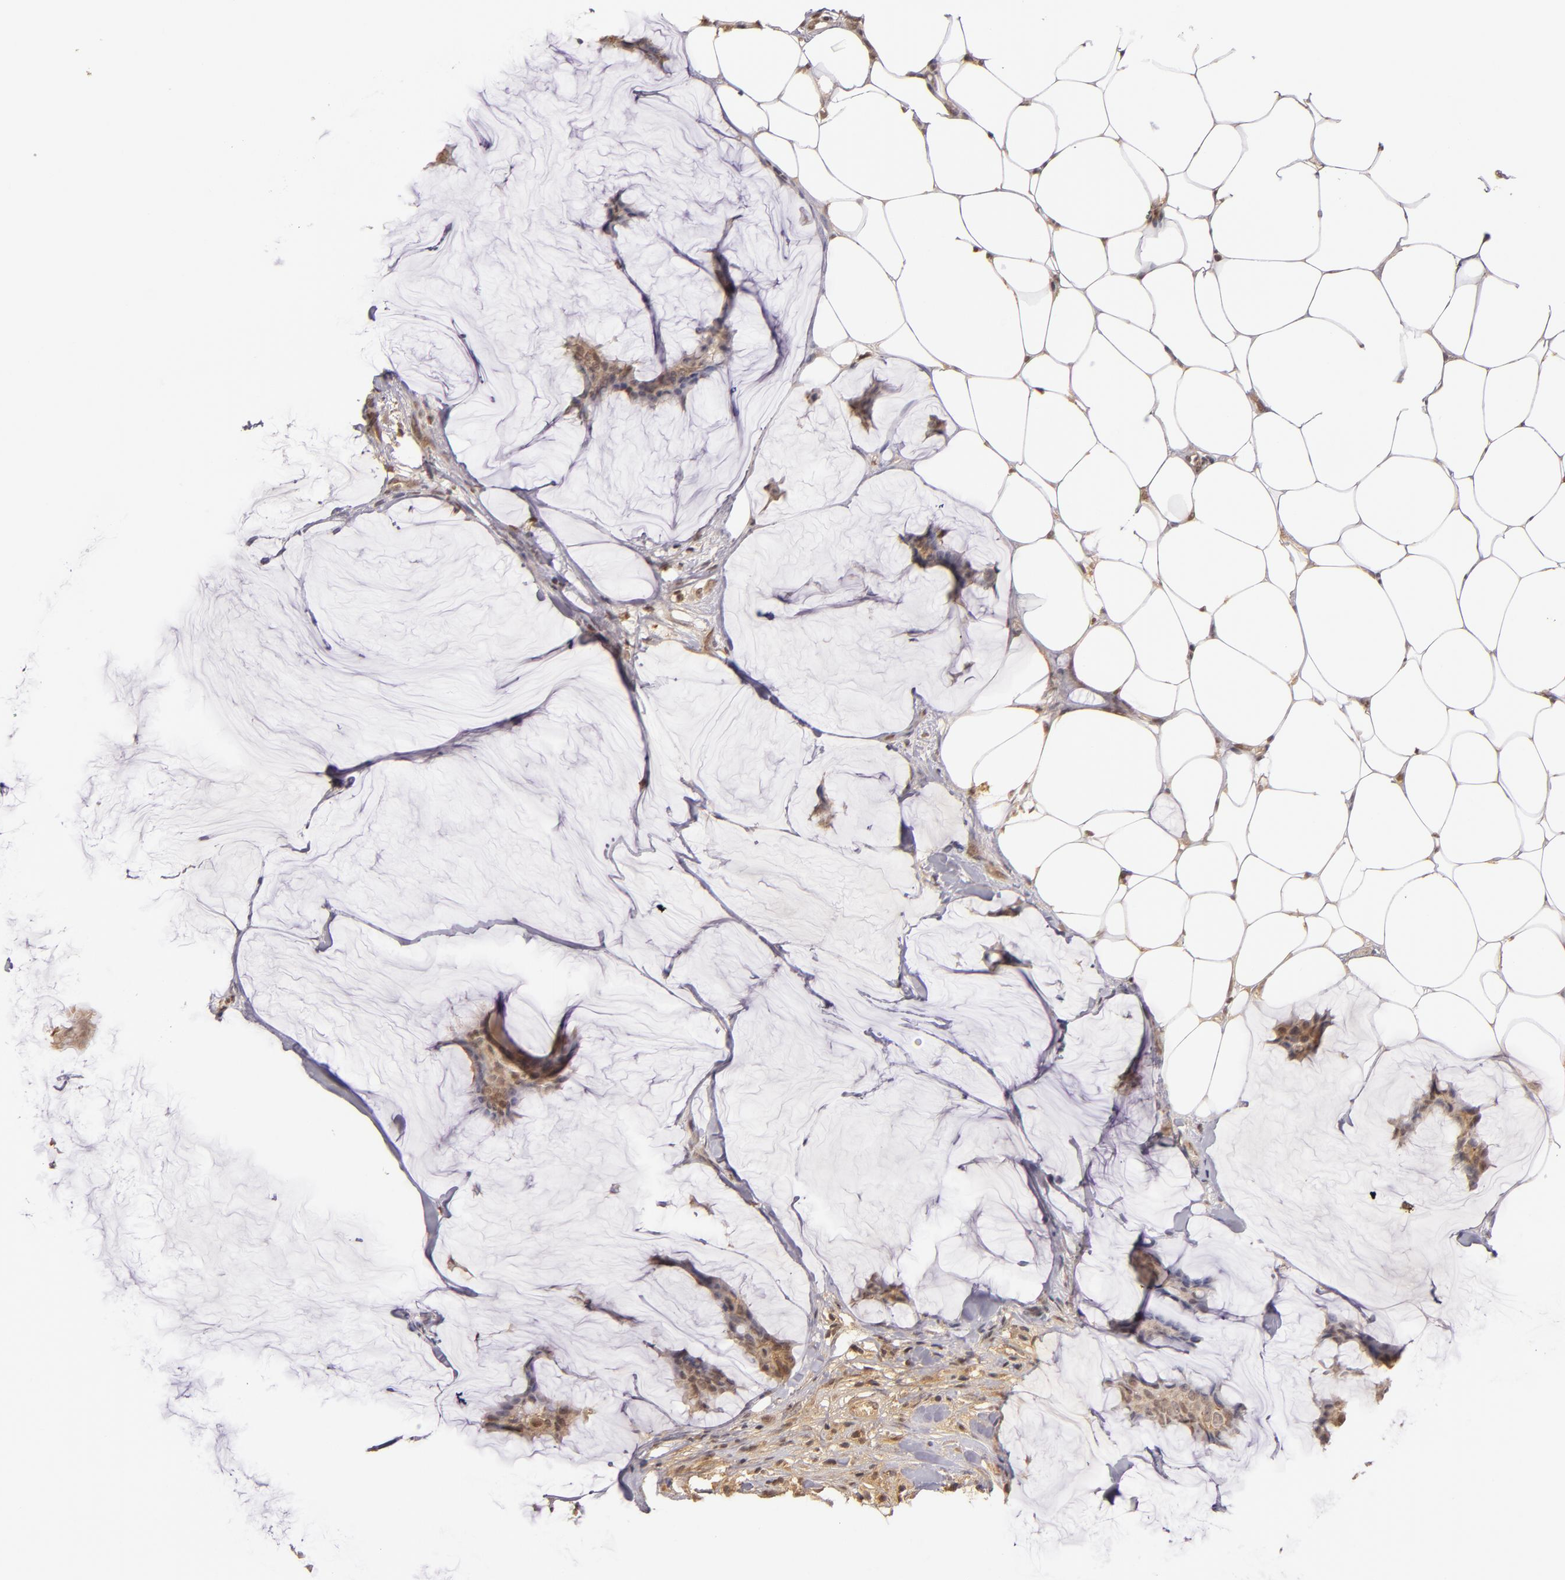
{"staining": {"intensity": "weak", "quantity": ">75%", "location": "cytoplasmic/membranous"}, "tissue": "breast cancer", "cell_type": "Tumor cells", "image_type": "cancer", "snomed": [{"axis": "morphology", "description": "Duct carcinoma"}, {"axis": "topography", "description": "Breast"}], "caption": "Breast cancer stained for a protein exhibits weak cytoplasmic/membranous positivity in tumor cells. The staining is performed using DAB (3,3'-diaminobenzidine) brown chromogen to label protein expression. The nuclei are counter-stained blue using hematoxylin.", "gene": "LRG1", "patient": {"sex": "female", "age": 93}}